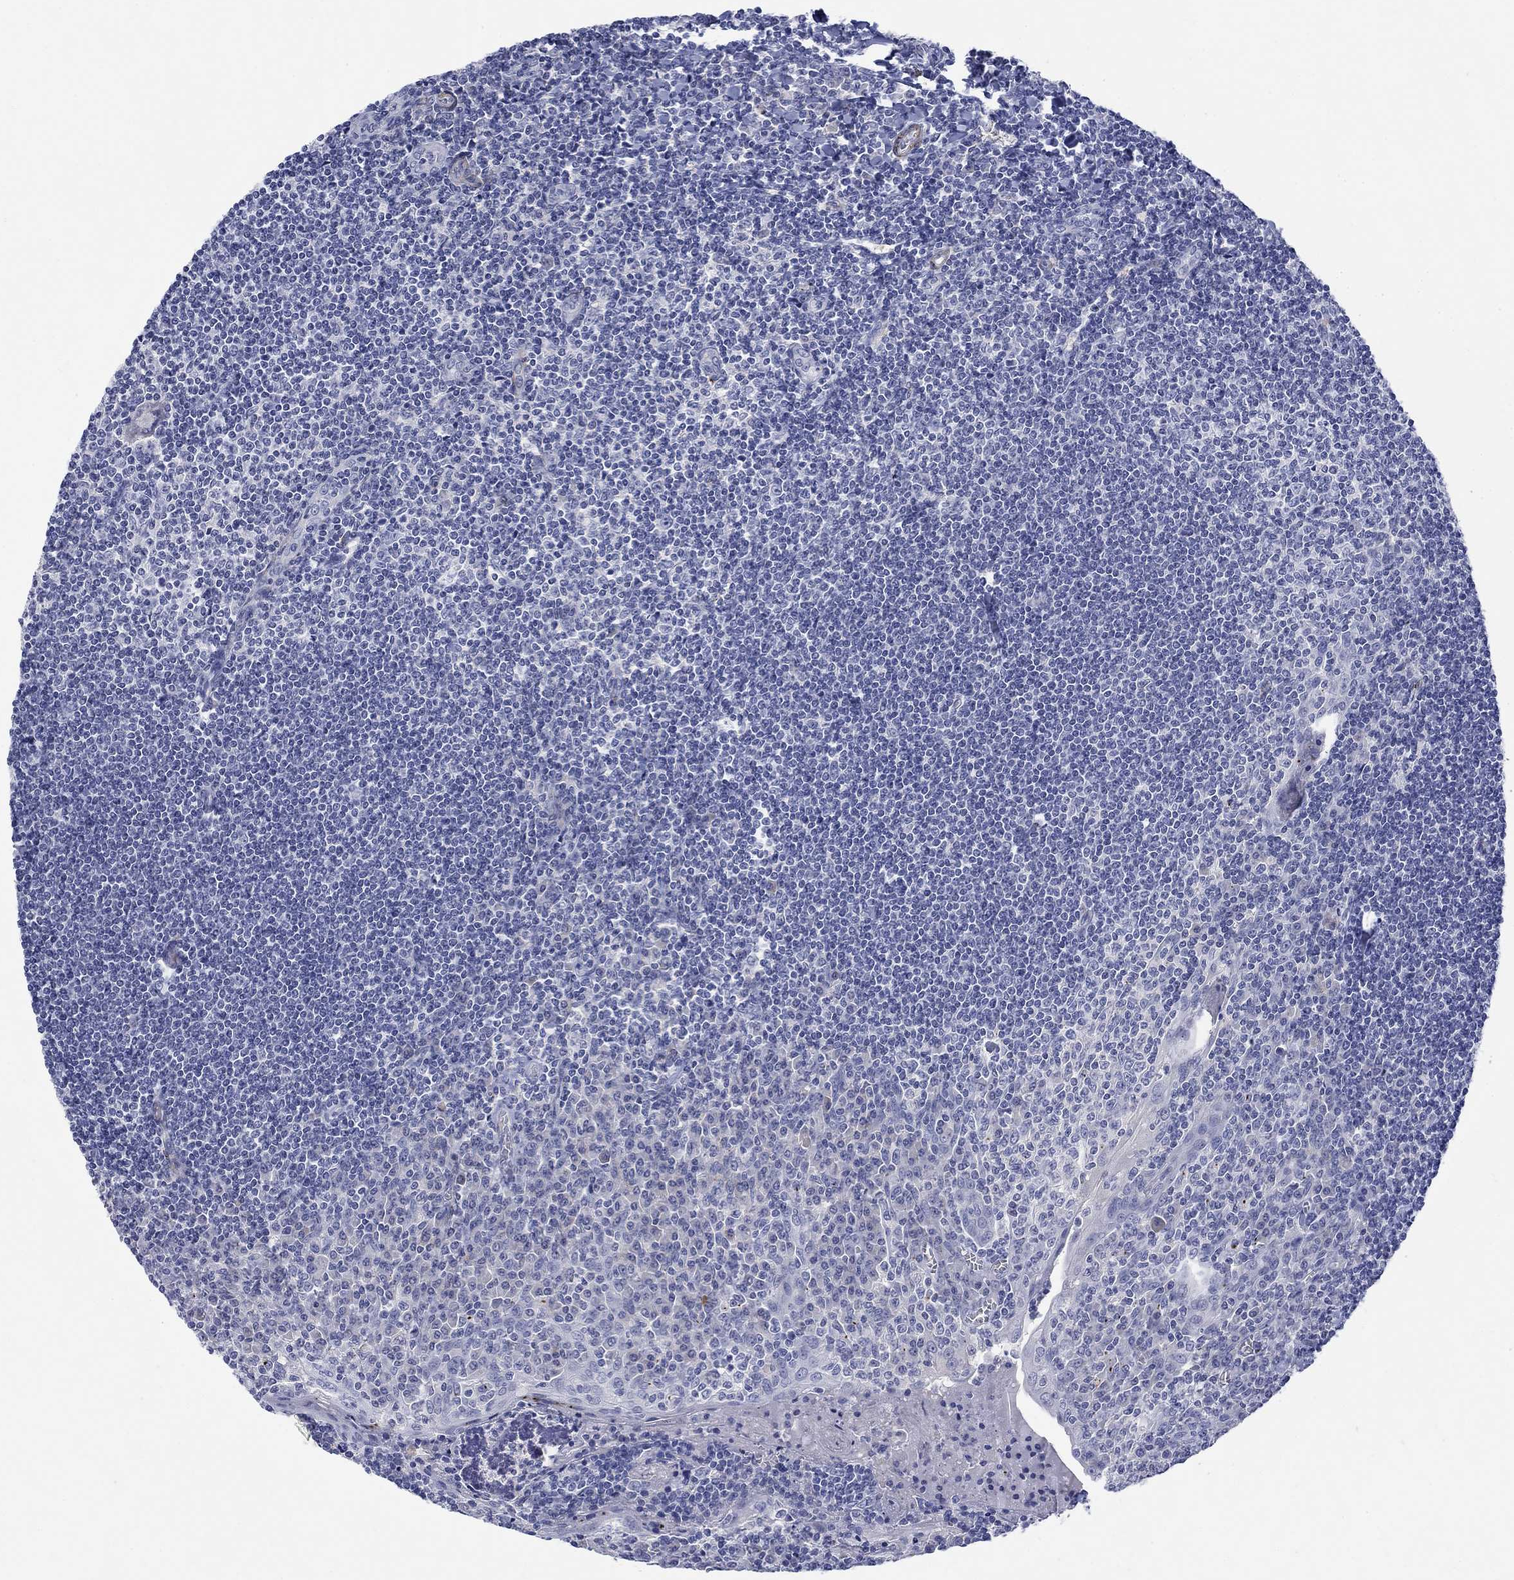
{"staining": {"intensity": "negative", "quantity": "none", "location": "none"}, "tissue": "tonsil", "cell_type": "Germinal center cells", "image_type": "normal", "snomed": [{"axis": "morphology", "description": "Normal tissue, NOS"}, {"axis": "topography", "description": "Tonsil"}], "caption": "The photomicrograph displays no significant staining in germinal center cells of tonsil.", "gene": "PTPRZ1", "patient": {"sex": "female", "age": 12}}